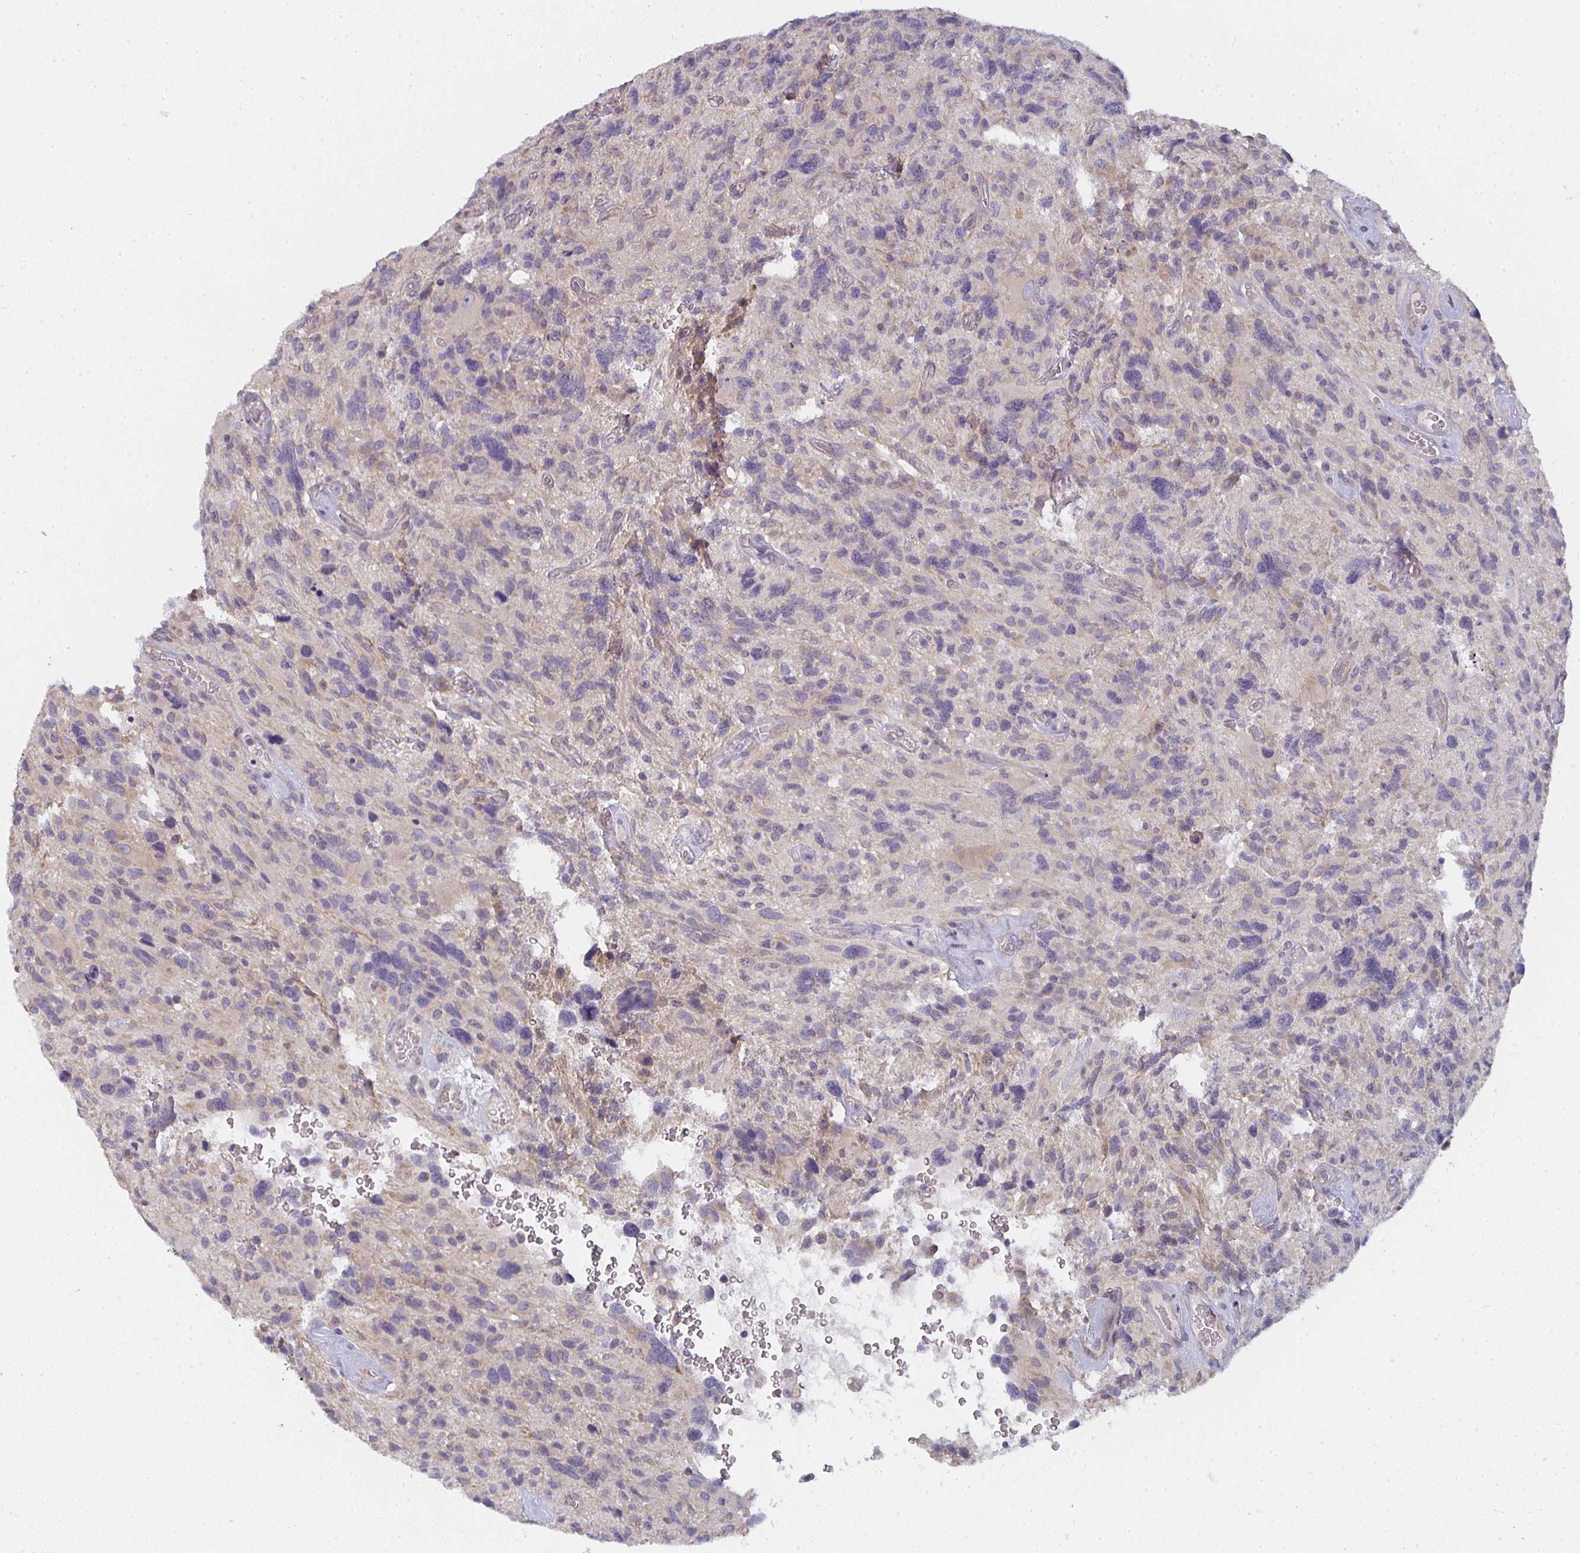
{"staining": {"intensity": "negative", "quantity": "none", "location": "none"}, "tissue": "glioma", "cell_type": "Tumor cells", "image_type": "cancer", "snomed": [{"axis": "morphology", "description": "Glioma, malignant, High grade"}, {"axis": "topography", "description": "Brain"}], "caption": "Immunohistochemistry (IHC) of human malignant glioma (high-grade) demonstrates no staining in tumor cells. (Immunohistochemistry (IHC), brightfield microscopy, high magnification).", "gene": "CTHRC1", "patient": {"sex": "male", "age": 49}}